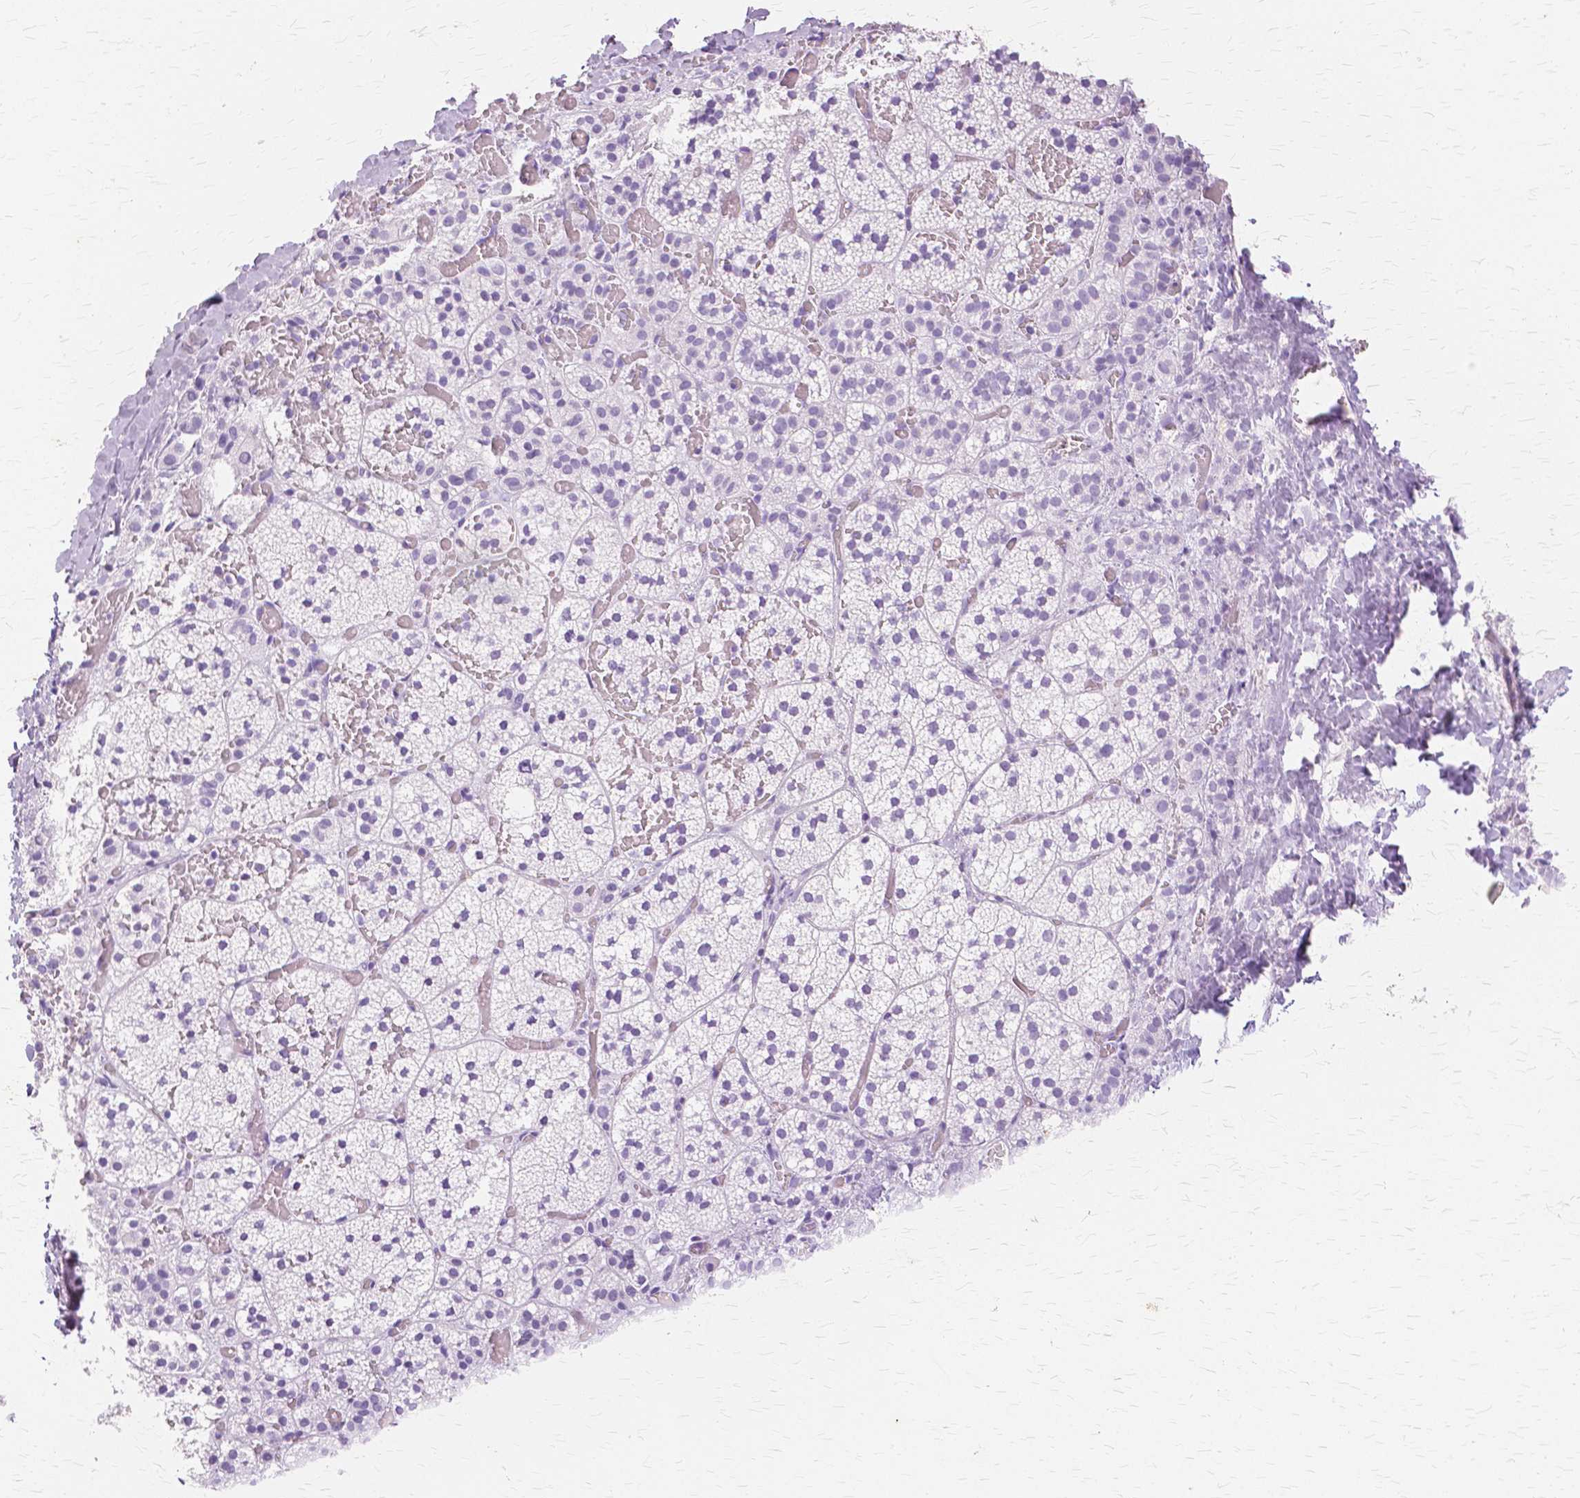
{"staining": {"intensity": "negative", "quantity": "none", "location": "none"}, "tissue": "adrenal gland", "cell_type": "Glandular cells", "image_type": "normal", "snomed": [{"axis": "morphology", "description": "Normal tissue, NOS"}, {"axis": "topography", "description": "Adrenal gland"}], "caption": "Immunohistochemistry (IHC) micrograph of benign adrenal gland: adrenal gland stained with DAB (3,3'-diaminobenzidine) reveals no significant protein staining in glandular cells.", "gene": "TGM1", "patient": {"sex": "male", "age": 53}}